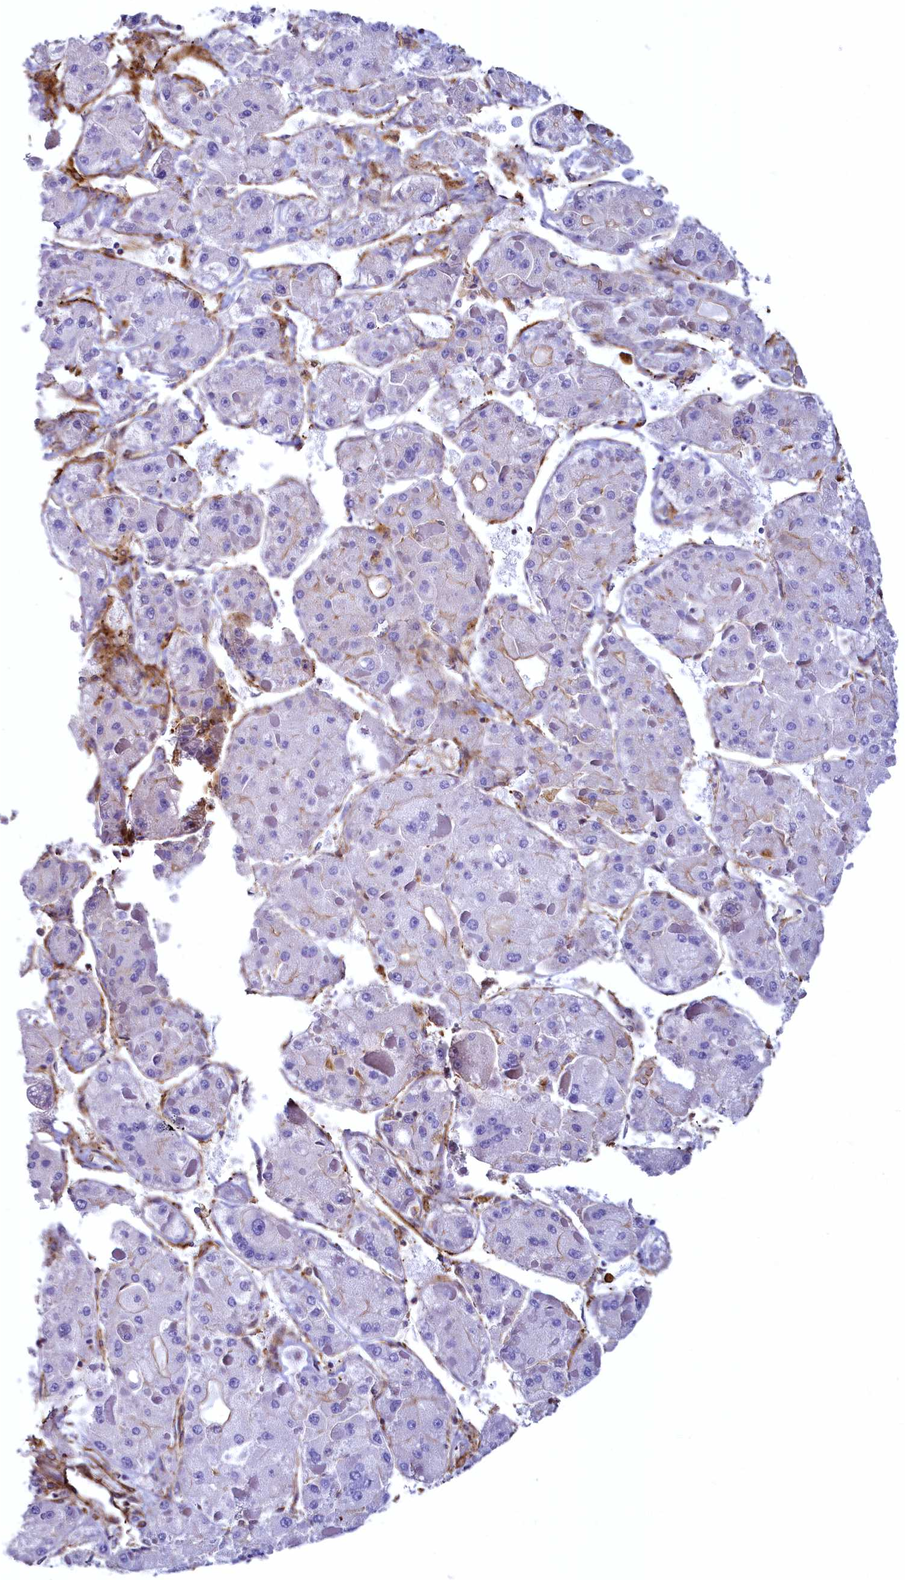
{"staining": {"intensity": "negative", "quantity": "none", "location": "none"}, "tissue": "liver cancer", "cell_type": "Tumor cells", "image_type": "cancer", "snomed": [{"axis": "morphology", "description": "Carcinoma, Hepatocellular, NOS"}, {"axis": "topography", "description": "Liver"}], "caption": "Histopathology image shows no protein positivity in tumor cells of liver hepatocellular carcinoma tissue.", "gene": "THBS1", "patient": {"sex": "female", "age": 73}}